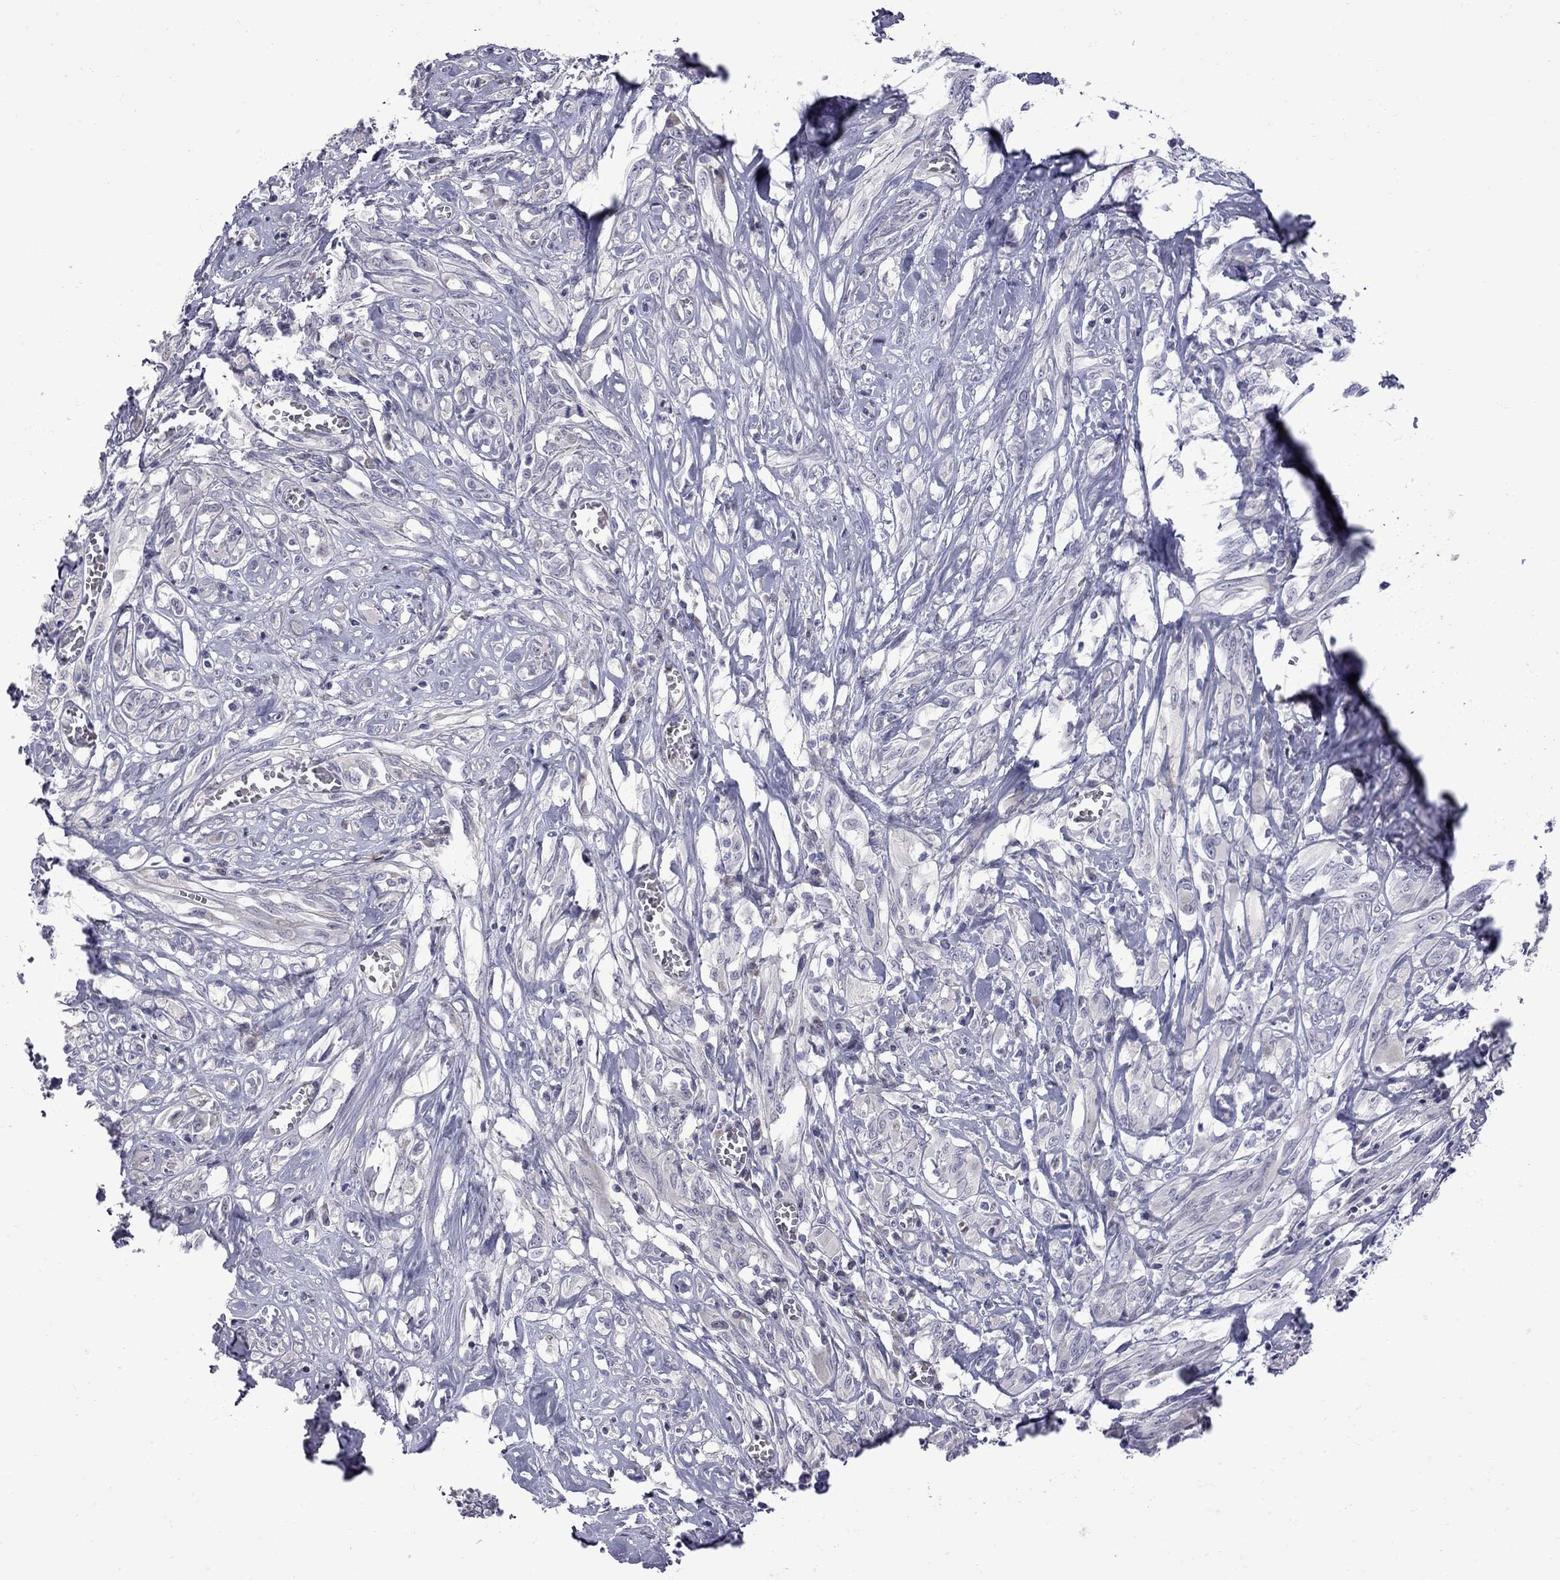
{"staining": {"intensity": "negative", "quantity": "none", "location": "none"}, "tissue": "melanoma", "cell_type": "Tumor cells", "image_type": "cancer", "snomed": [{"axis": "morphology", "description": "Malignant melanoma, NOS"}, {"axis": "topography", "description": "Skin"}], "caption": "Immunohistochemistry (IHC) of human malignant melanoma shows no expression in tumor cells.", "gene": "NRARP", "patient": {"sex": "female", "age": 91}}